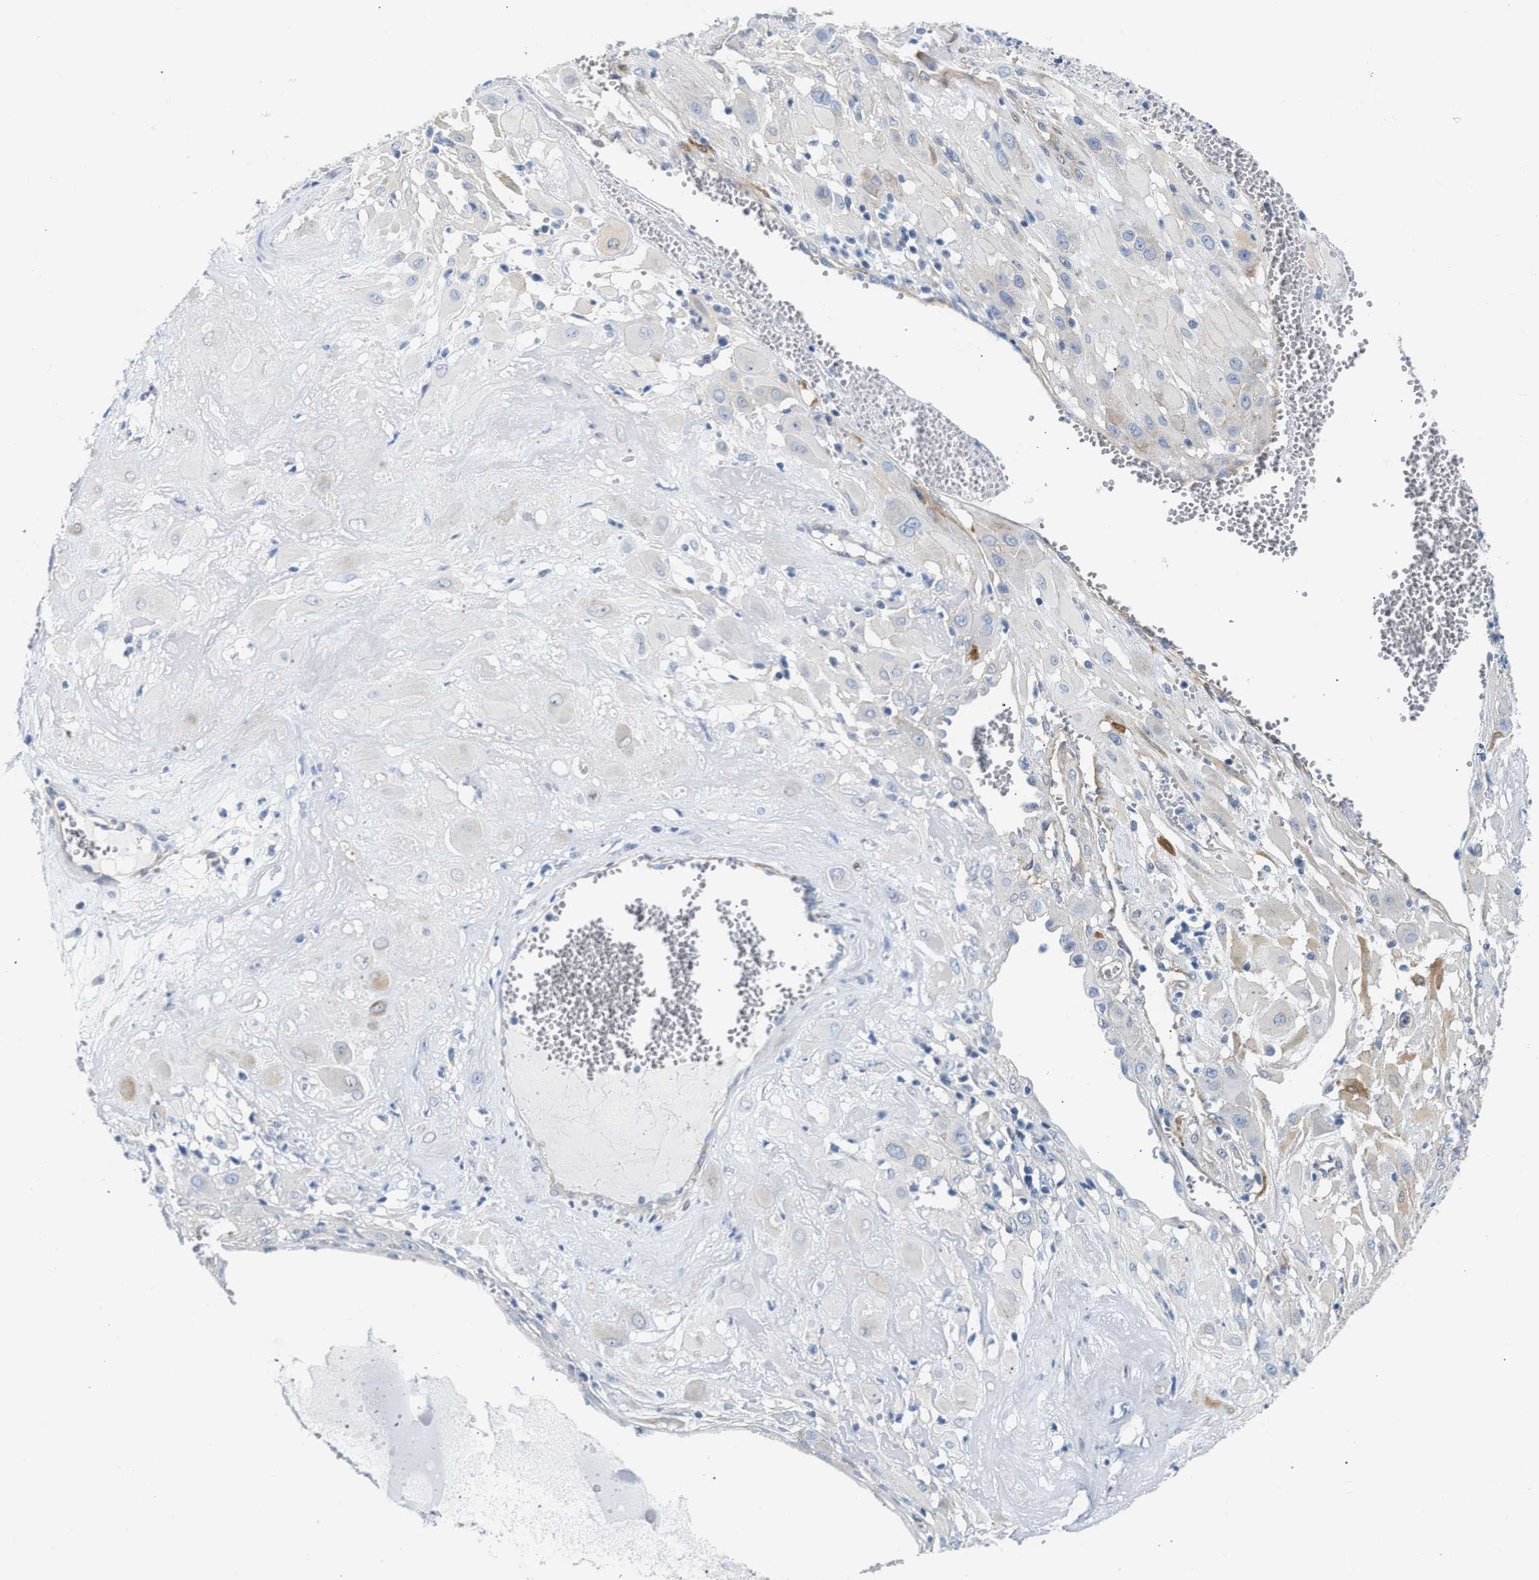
{"staining": {"intensity": "negative", "quantity": "none", "location": "none"}, "tissue": "cervical cancer", "cell_type": "Tumor cells", "image_type": "cancer", "snomed": [{"axis": "morphology", "description": "Squamous cell carcinoma, NOS"}, {"axis": "topography", "description": "Cervix"}], "caption": "Photomicrograph shows no significant protein staining in tumor cells of cervical cancer (squamous cell carcinoma).", "gene": "FHL1", "patient": {"sex": "female", "age": 34}}